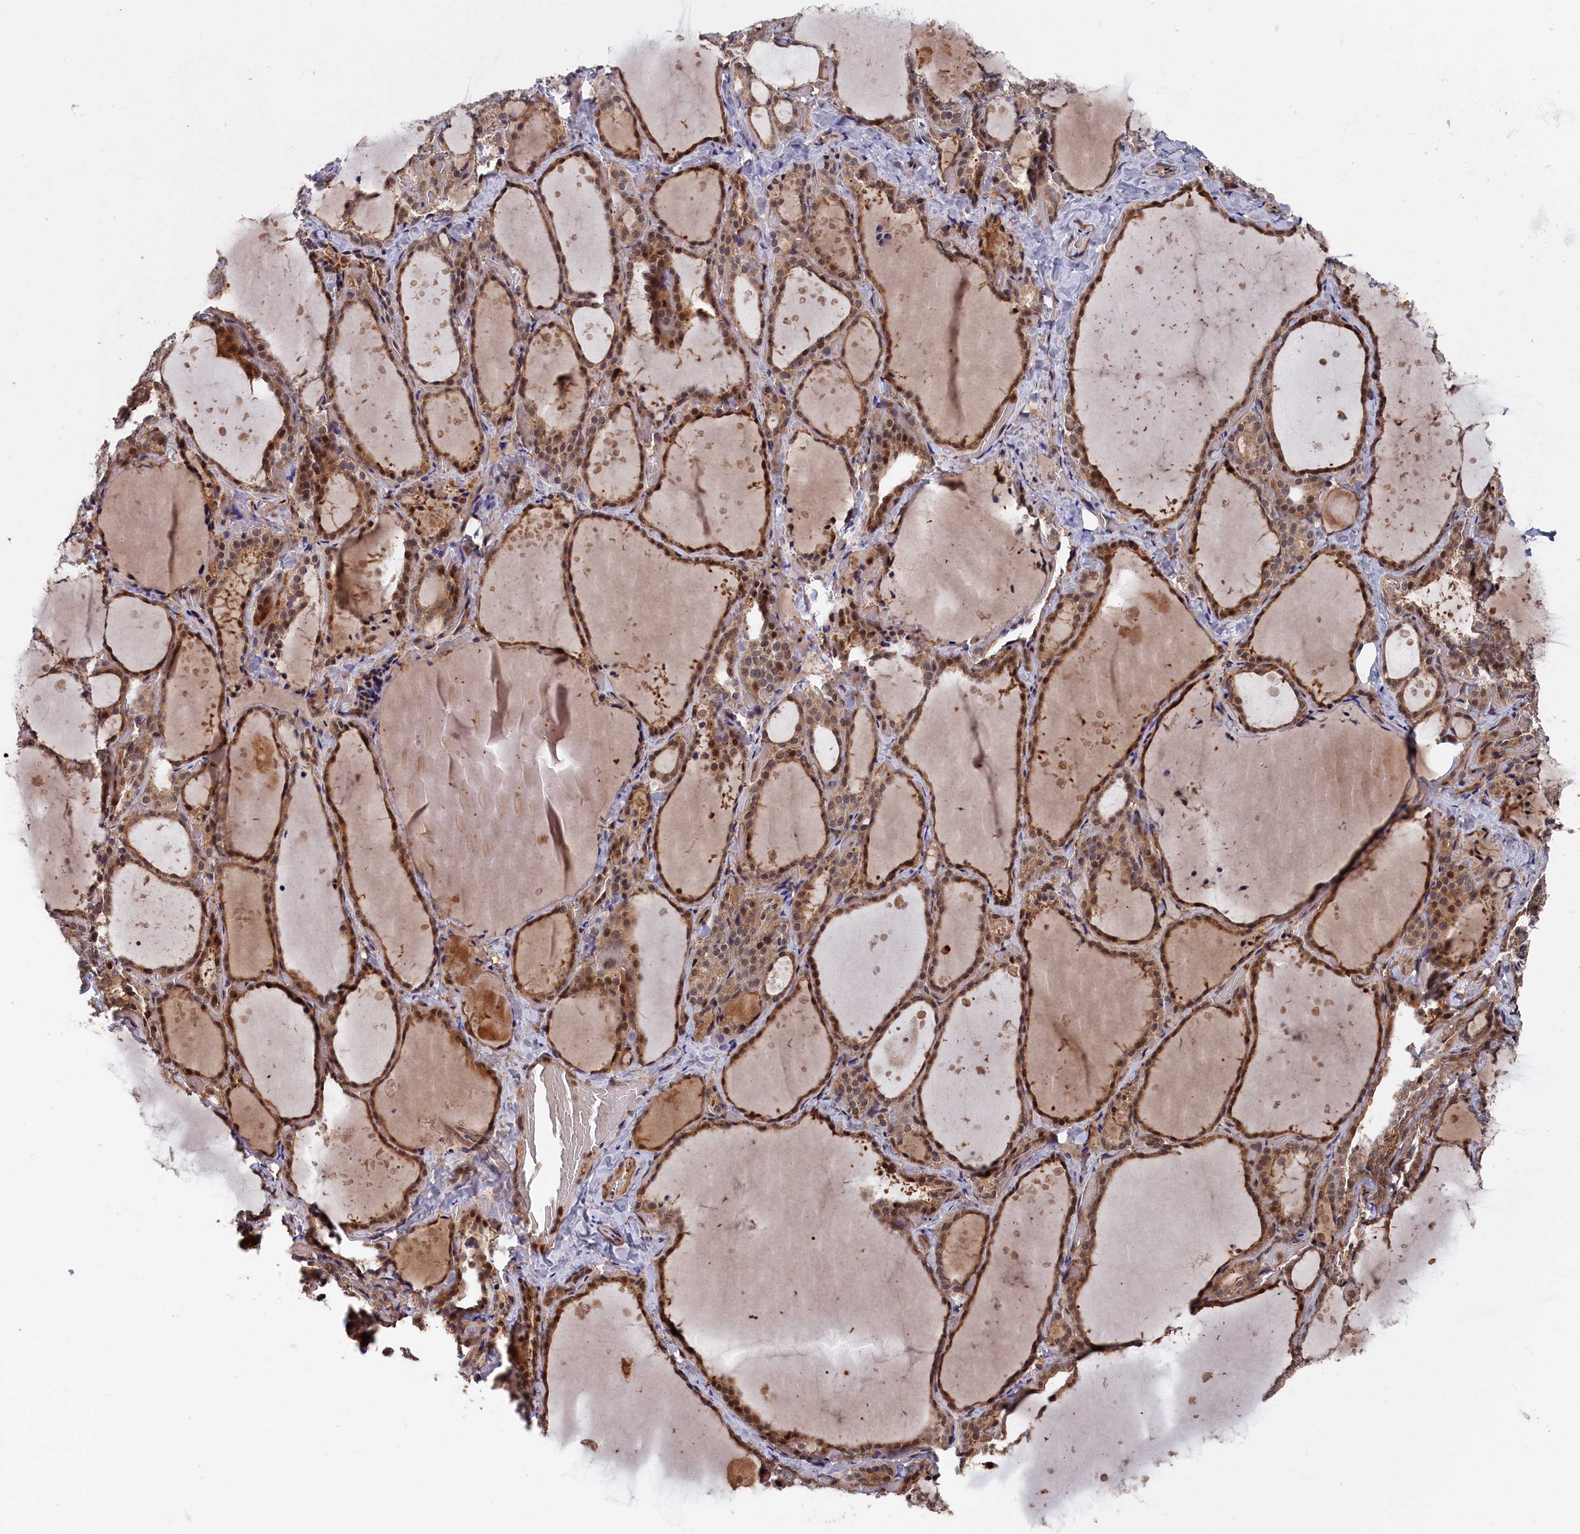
{"staining": {"intensity": "moderate", "quantity": ">75%", "location": "cytoplasmic/membranous,nuclear"}, "tissue": "thyroid gland", "cell_type": "Glandular cells", "image_type": "normal", "snomed": [{"axis": "morphology", "description": "Normal tissue, NOS"}, {"axis": "topography", "description": "Thyroid gland"}], "caption": "The photomicrograph displays immunohistochemical staining of unremarkable thyroid gland. There is moderate cytoplasmic/membranous,nuclear expression is identified in about >75% of glandular cells.", "gene": "RMI2", "patient": {"sex": "female", "age": 44}}